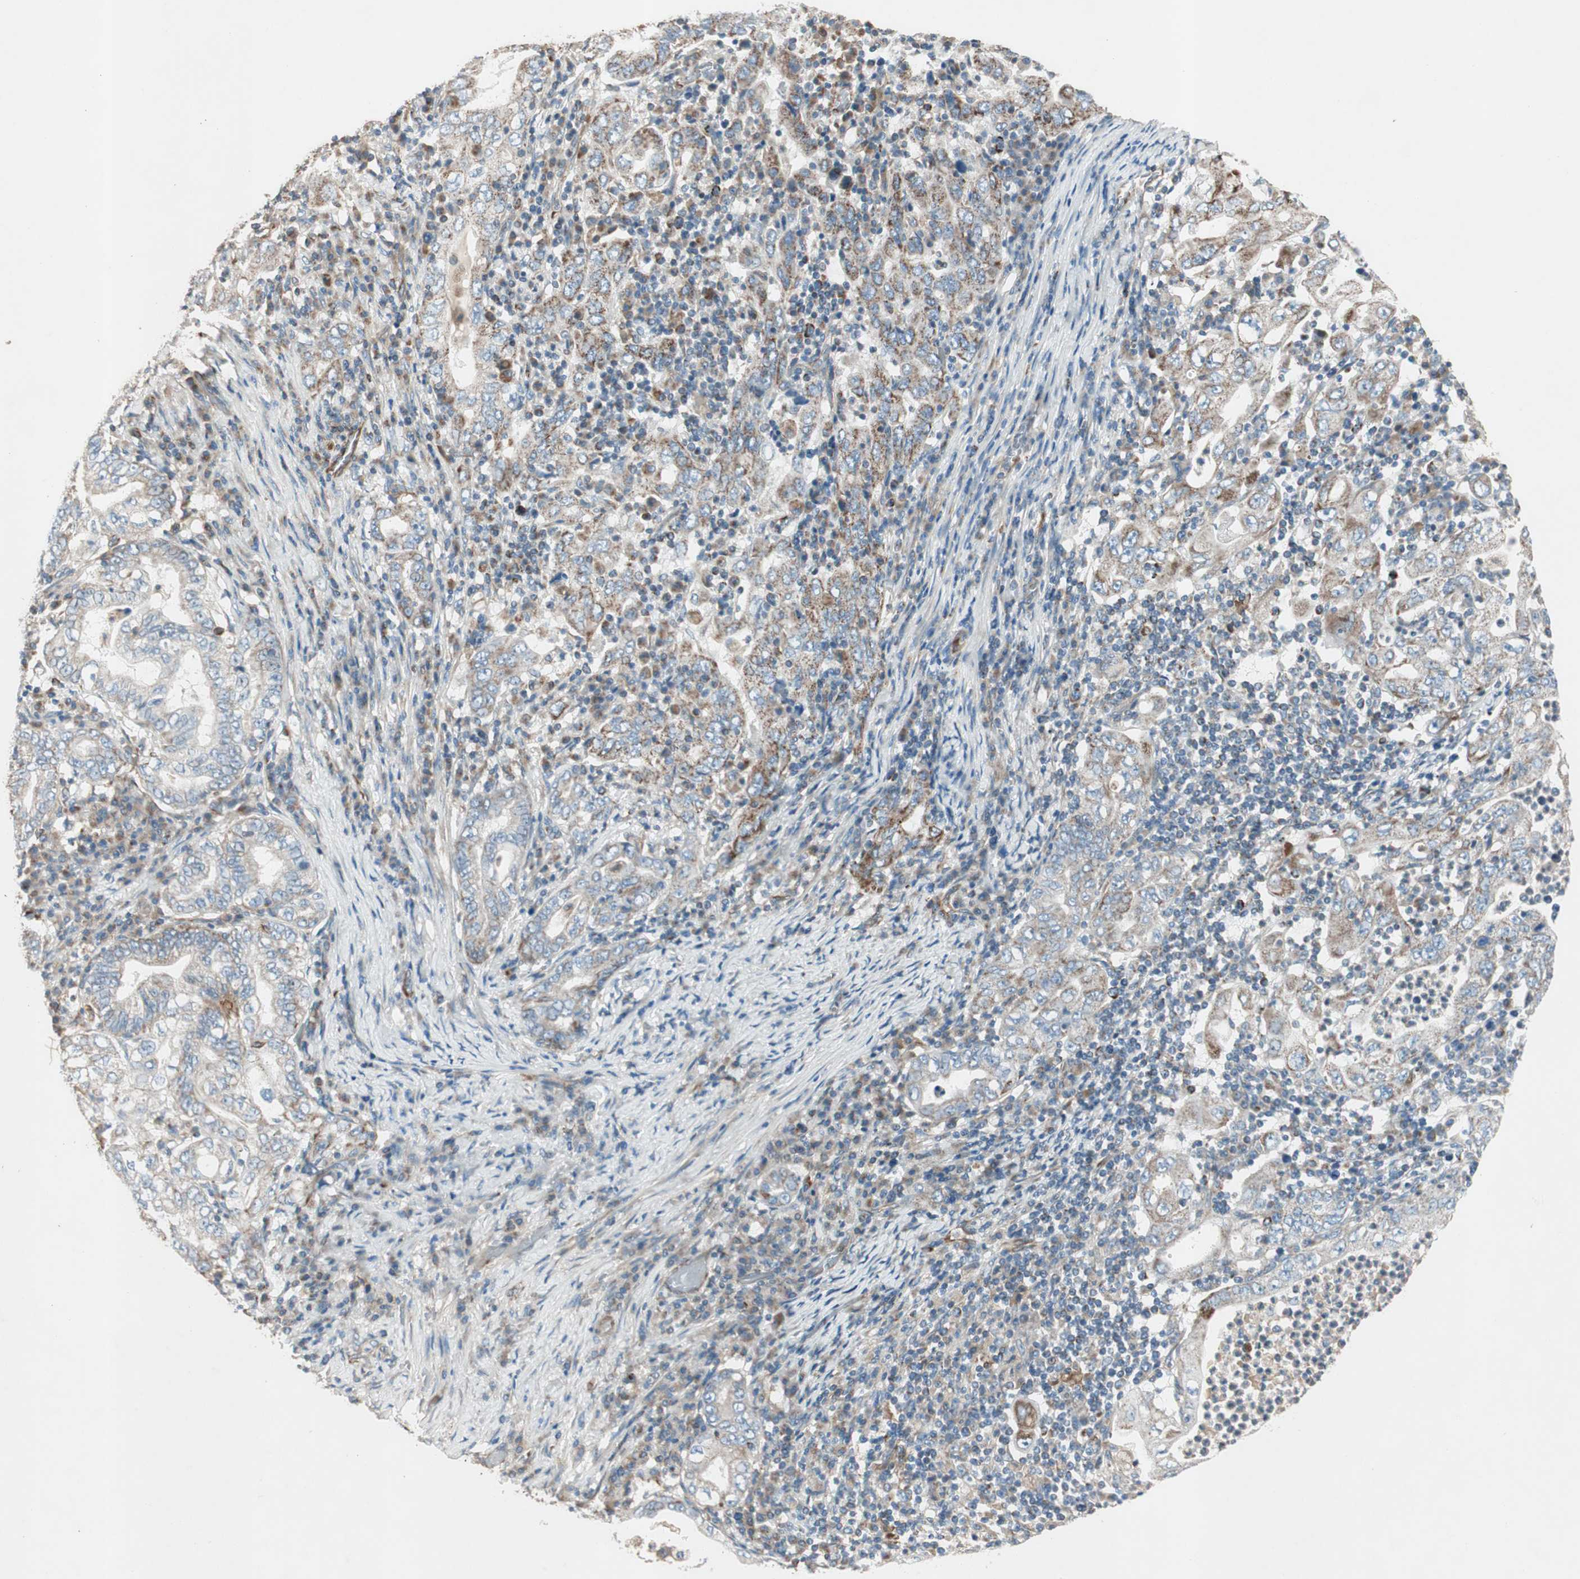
{"staining": {"intensity": "weak", "quantity": "25%-75%", "location": "cytoplasmic/membranous"}, "tissue": "stomach cancer", "cell_type": "Tumor cells", "image_type": "cancer", "snomed": [{"axis": "morphology", "description": "Normal tissue, NOS"}, {"axis": "morphology", "description": "Adenocarcinoma, NOS"}, {"axis": "topography", "description": "Esophagus"}, {"axis": "topography", "description": "Stomach, upper"}, {"axis": "topography", "description": "Peripheral nerve tissue"}], "caption": "The histopathology image exhibits immunohistochemical staining of stomach cancer (adenocarcinoma). There is weak cytoplasmic/membranous expression is appreciated in approximately 25%-75% of tumor cells.", "gene": "SRCIN1", "patient": {"sex": "male", "age": 62}}